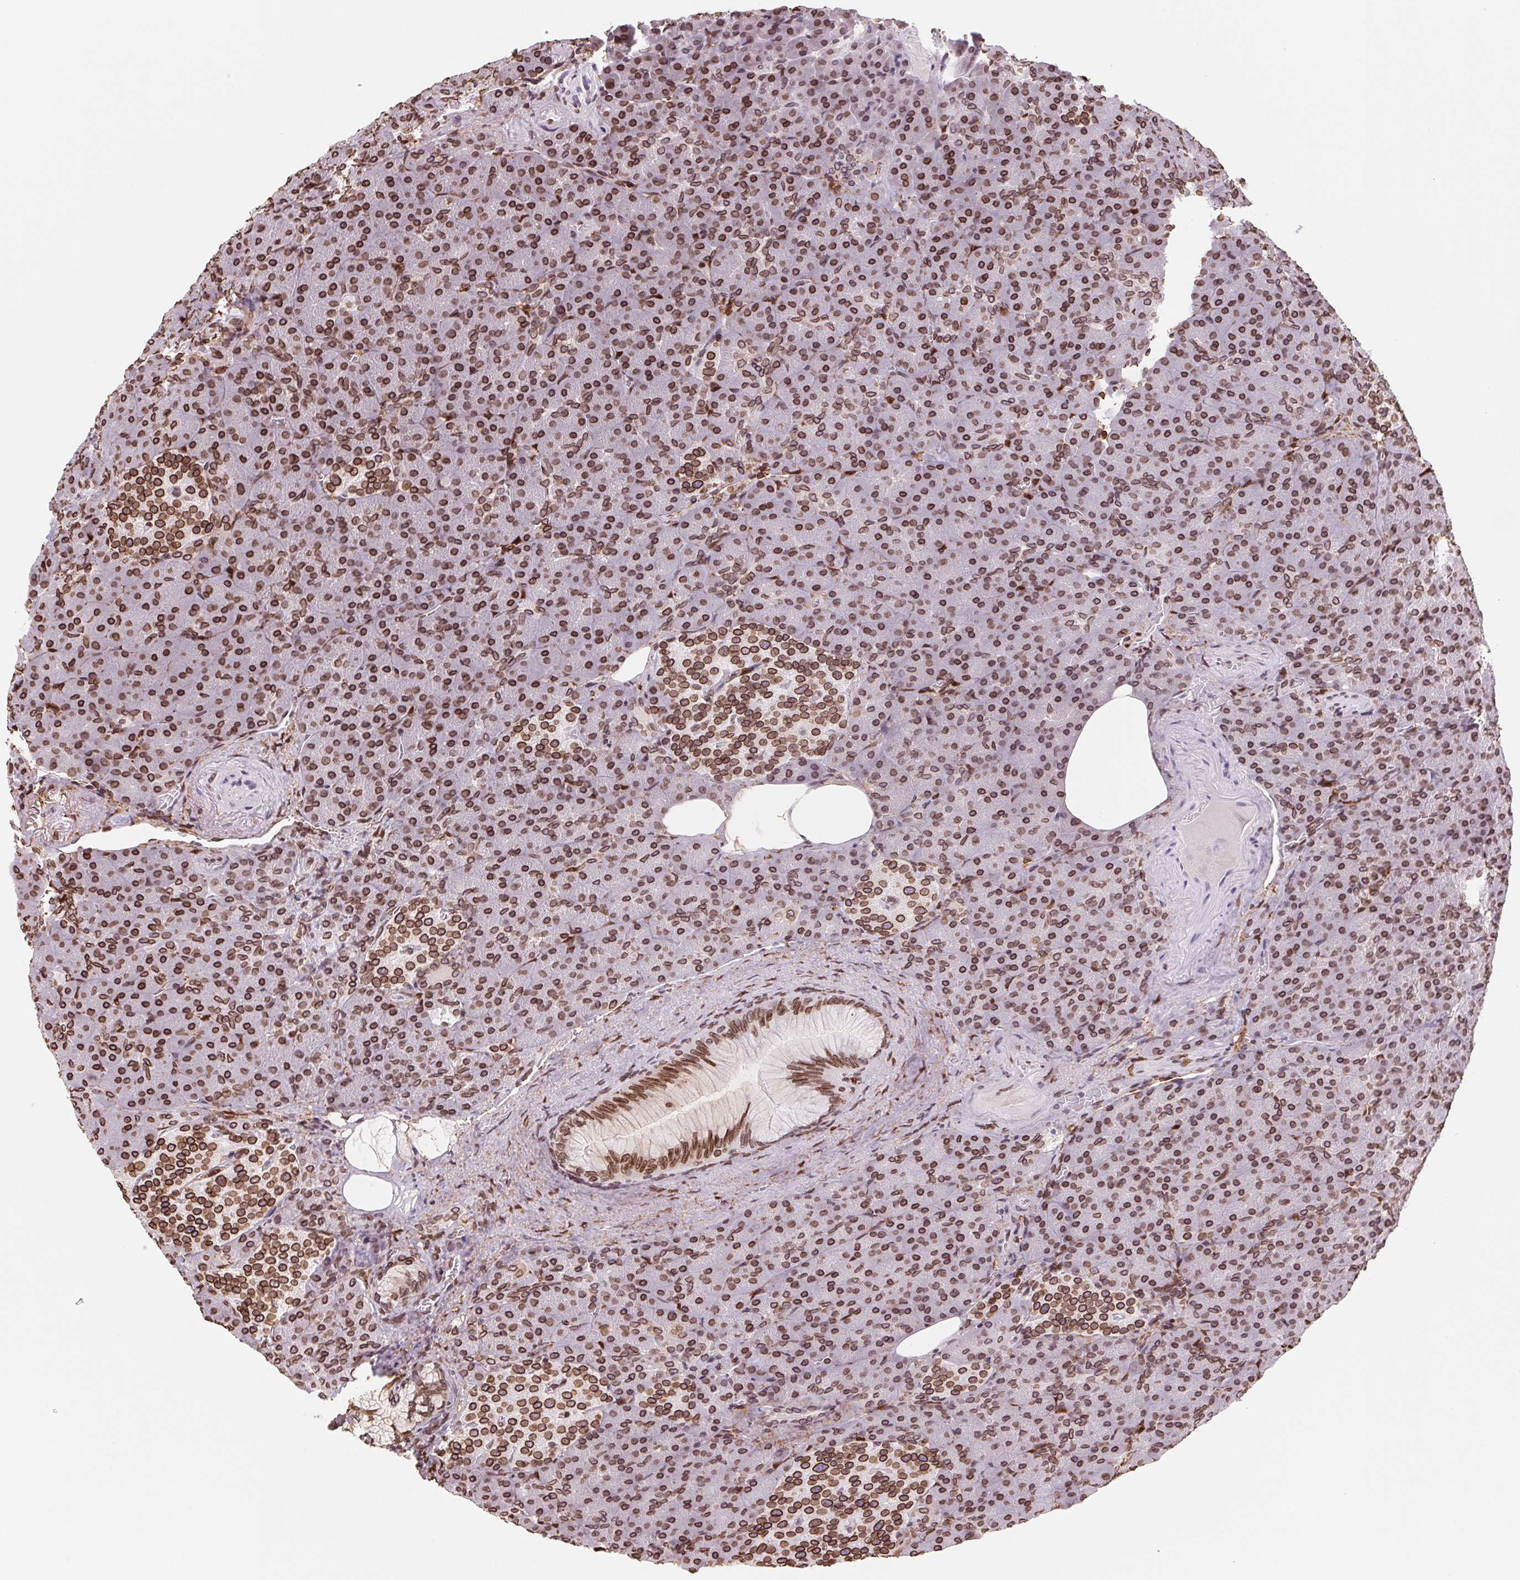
{"staining": {"intensity": "strong", "quantity": ">75%", "location": "cytoplasmic/membranous,nuclear"}, "tissue": "pancreas", "cell_type": "Exocrine glandular cells", "image_type": "normal", "snomed": [{"axis": "morphology", "description": "Normal tissue, NOS"}, {"axis": "topography", "description": "Pancreas"}], "caption": "A high amount of strong cytoplasmic/membranous,nuclear positivity is appreciated in approximately >75% of exocrine glandular cells in unremarkable pancreas.", "gene": "LMNB2", "patient": {"sex": "female", "age": 74}}